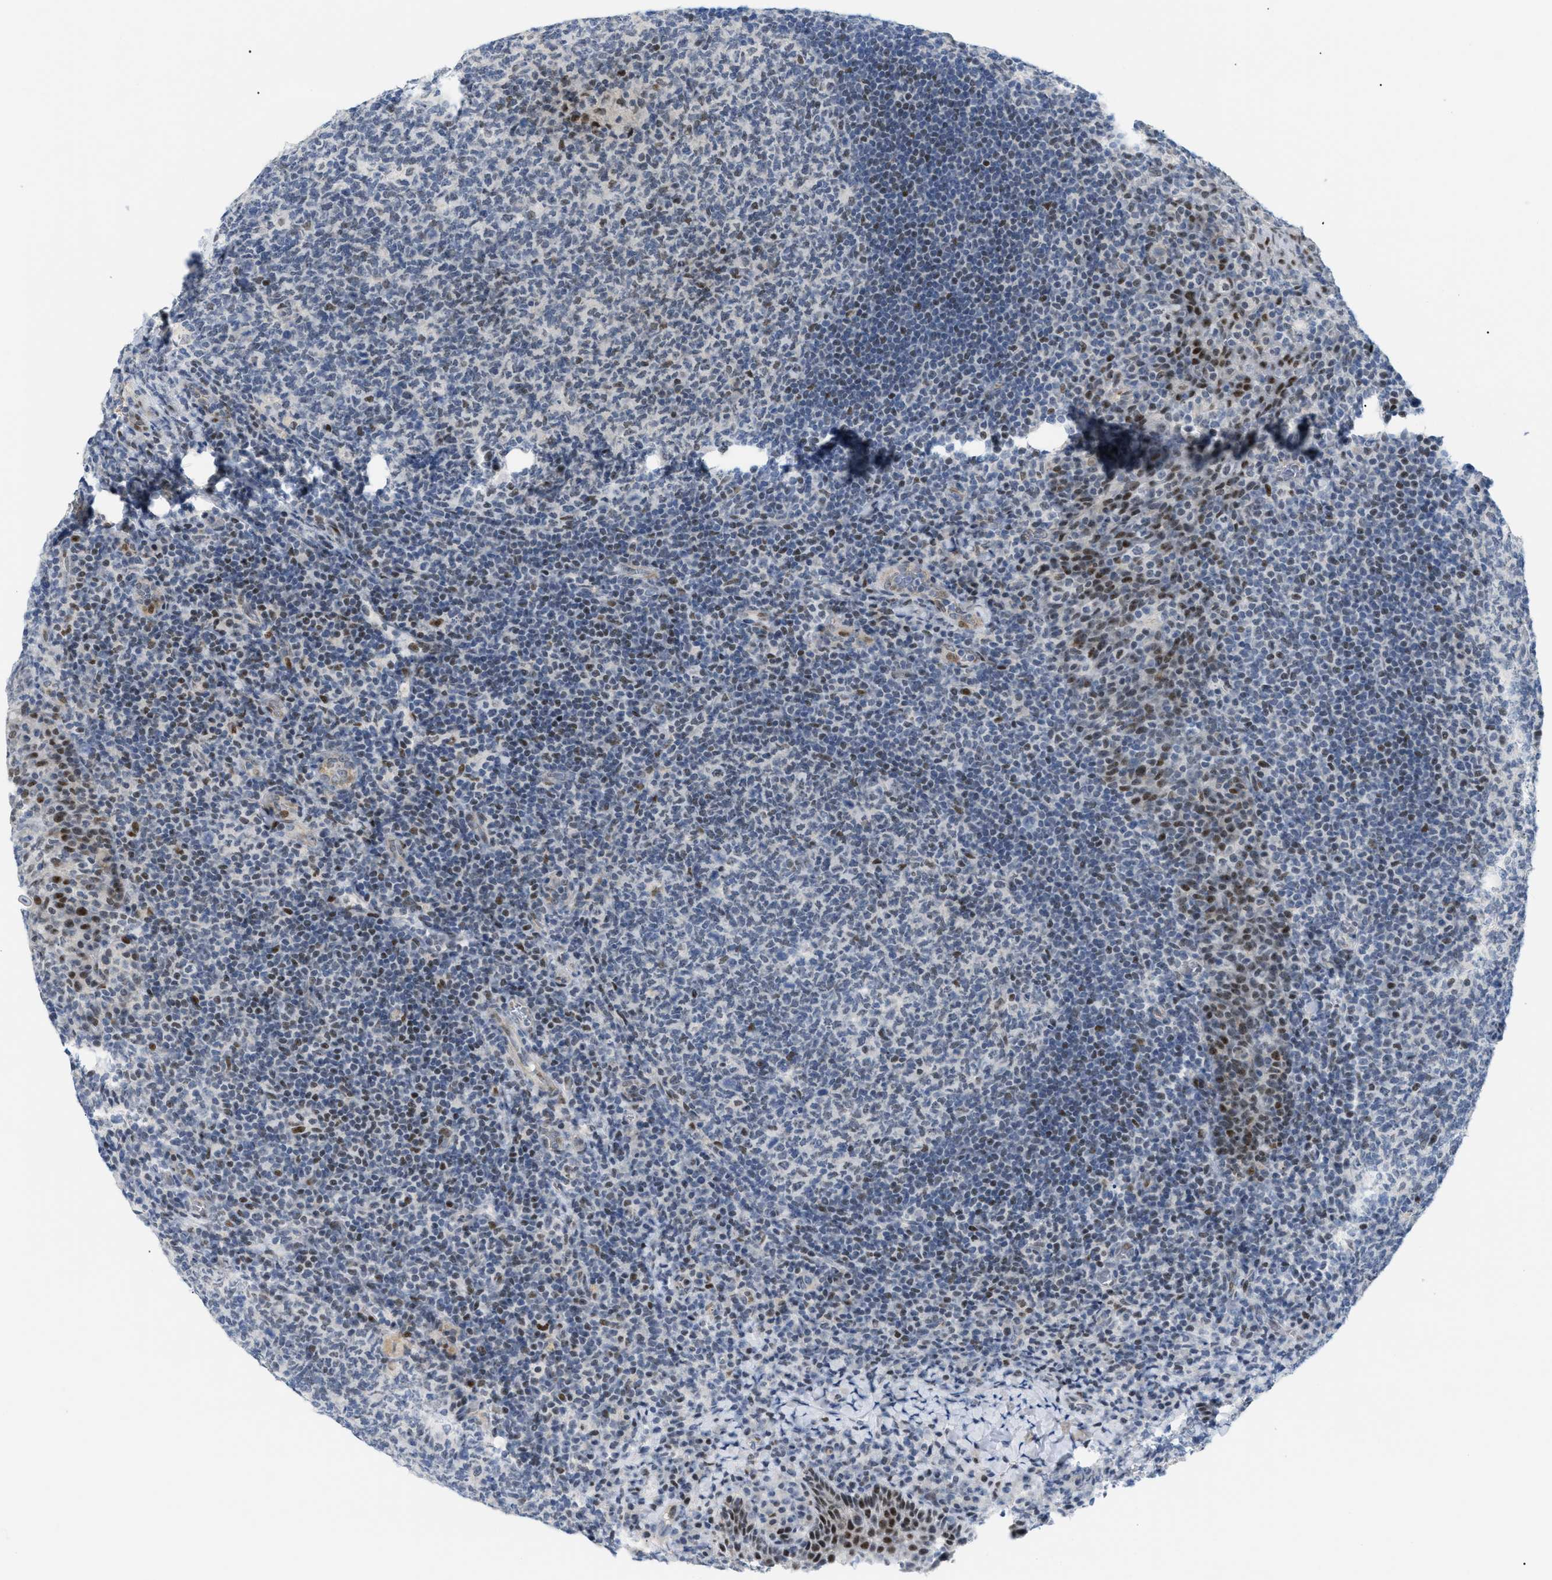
{"staining": {"intensity": "moderate", "quantity": "<25%", "location": "nuclear"}, "tissue": "tonsil", "cell_type": "Germinal center cells", "image_type": "normal", "snomed": [{"axis": "morphology", "description": "Normal tissue, NOS"}, {"axis": "topography", "description": "Tonsil"}], "caption": "This micrograph exhibits immunohistochemistry (IHC) staining of benign tonsil, with low moderate nuclear staining in approximately <25% of germinal center cells.", "gene": "MED1", "patient": {"sex": "male", "age": 17}}